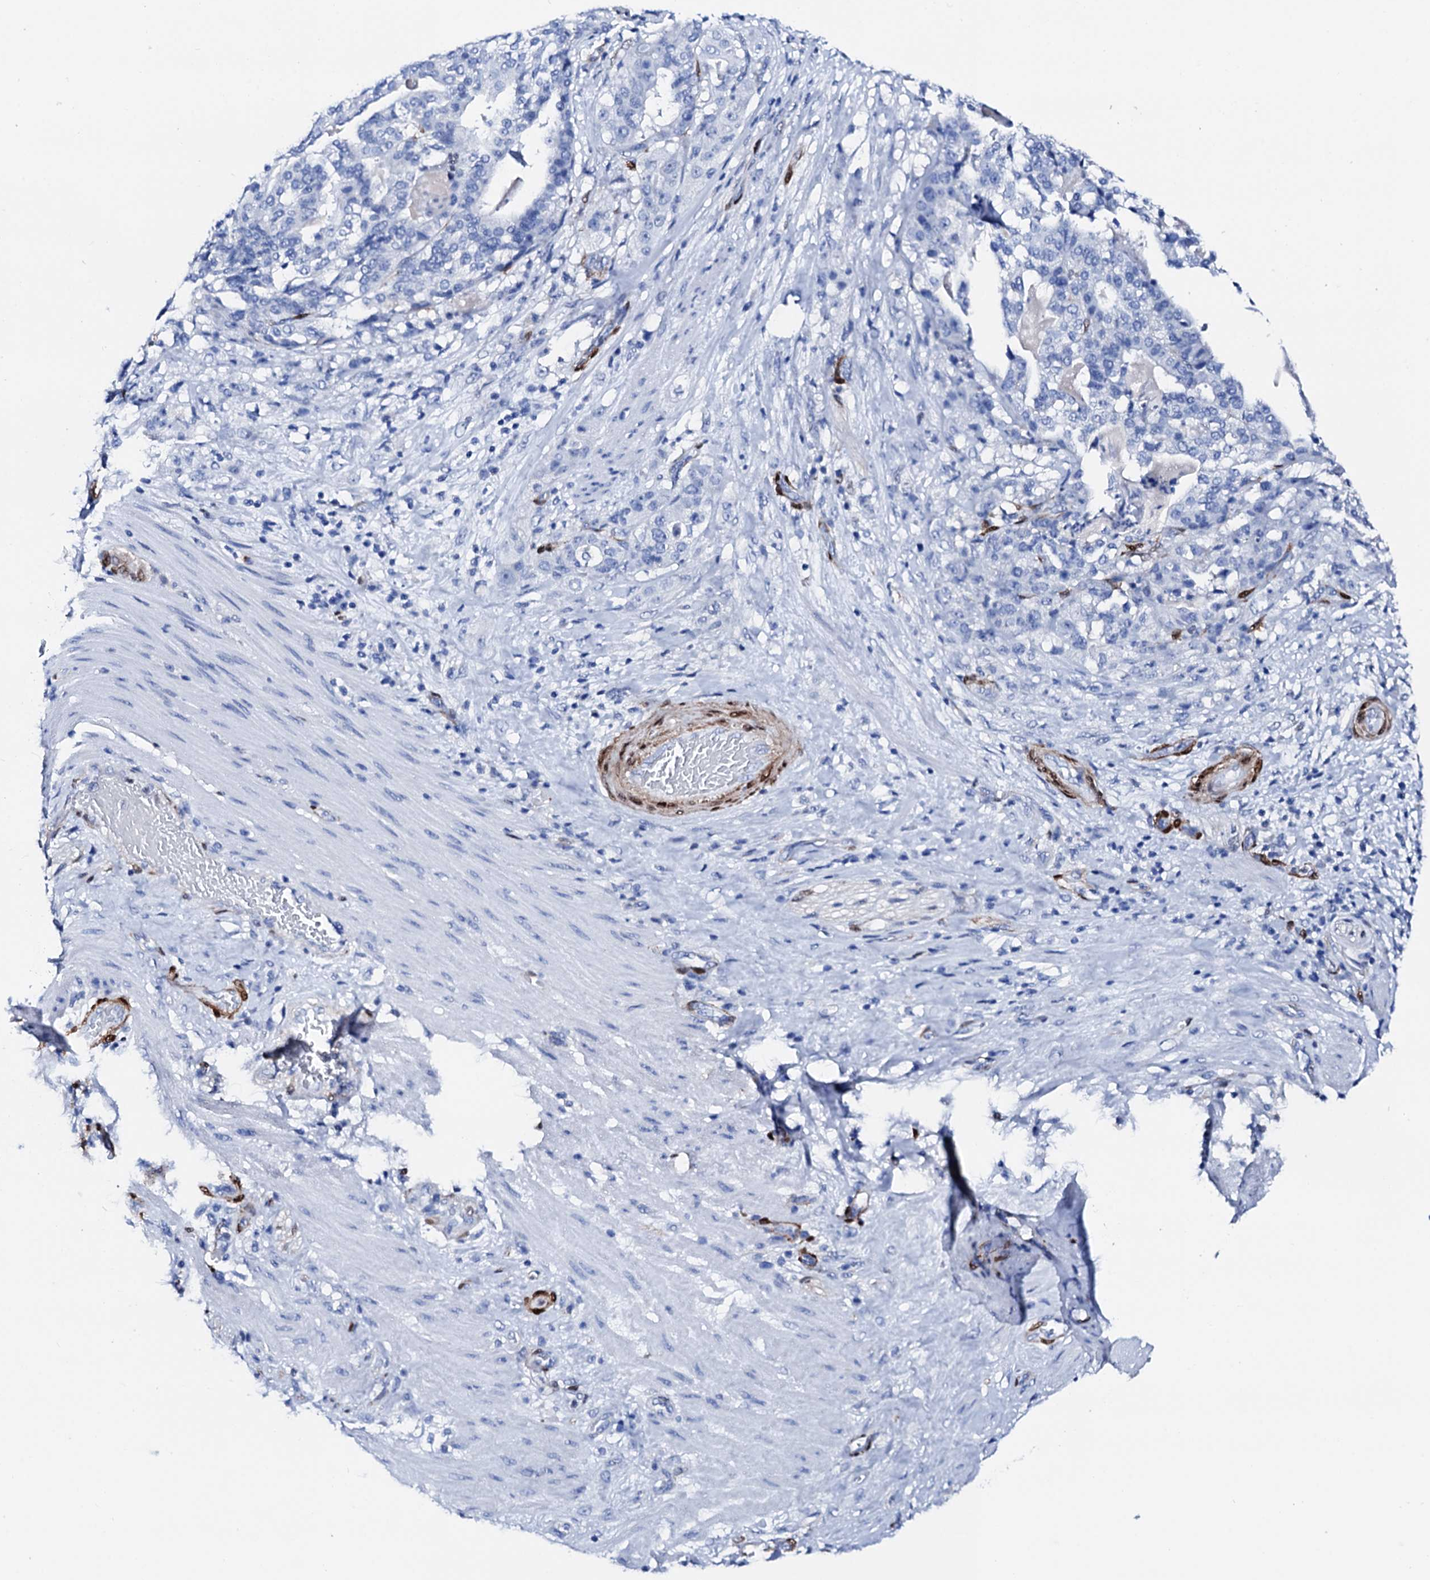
{"staining": {"intensity": "negative", "quantity": "none", "location": "none"}, "tissue": "stomach cancer", "cell_type": "Tumor cells", "image_type": "cancer", "snomed": [{"axis": "morphology", "description": "Adenocarcinoma, NOS"}, {"axis": "topography", "description": "Stomach"}], "caption": "This image is of stomach cancer (adenocarcinoma) stained with immunohistochemistry (IHC) to label a protein in brown with the nuclei are counter-stained blue. There is no staining in tumor cells.", "gene": "NRIP2", "patient": {"sex": "male", "age": 48}}